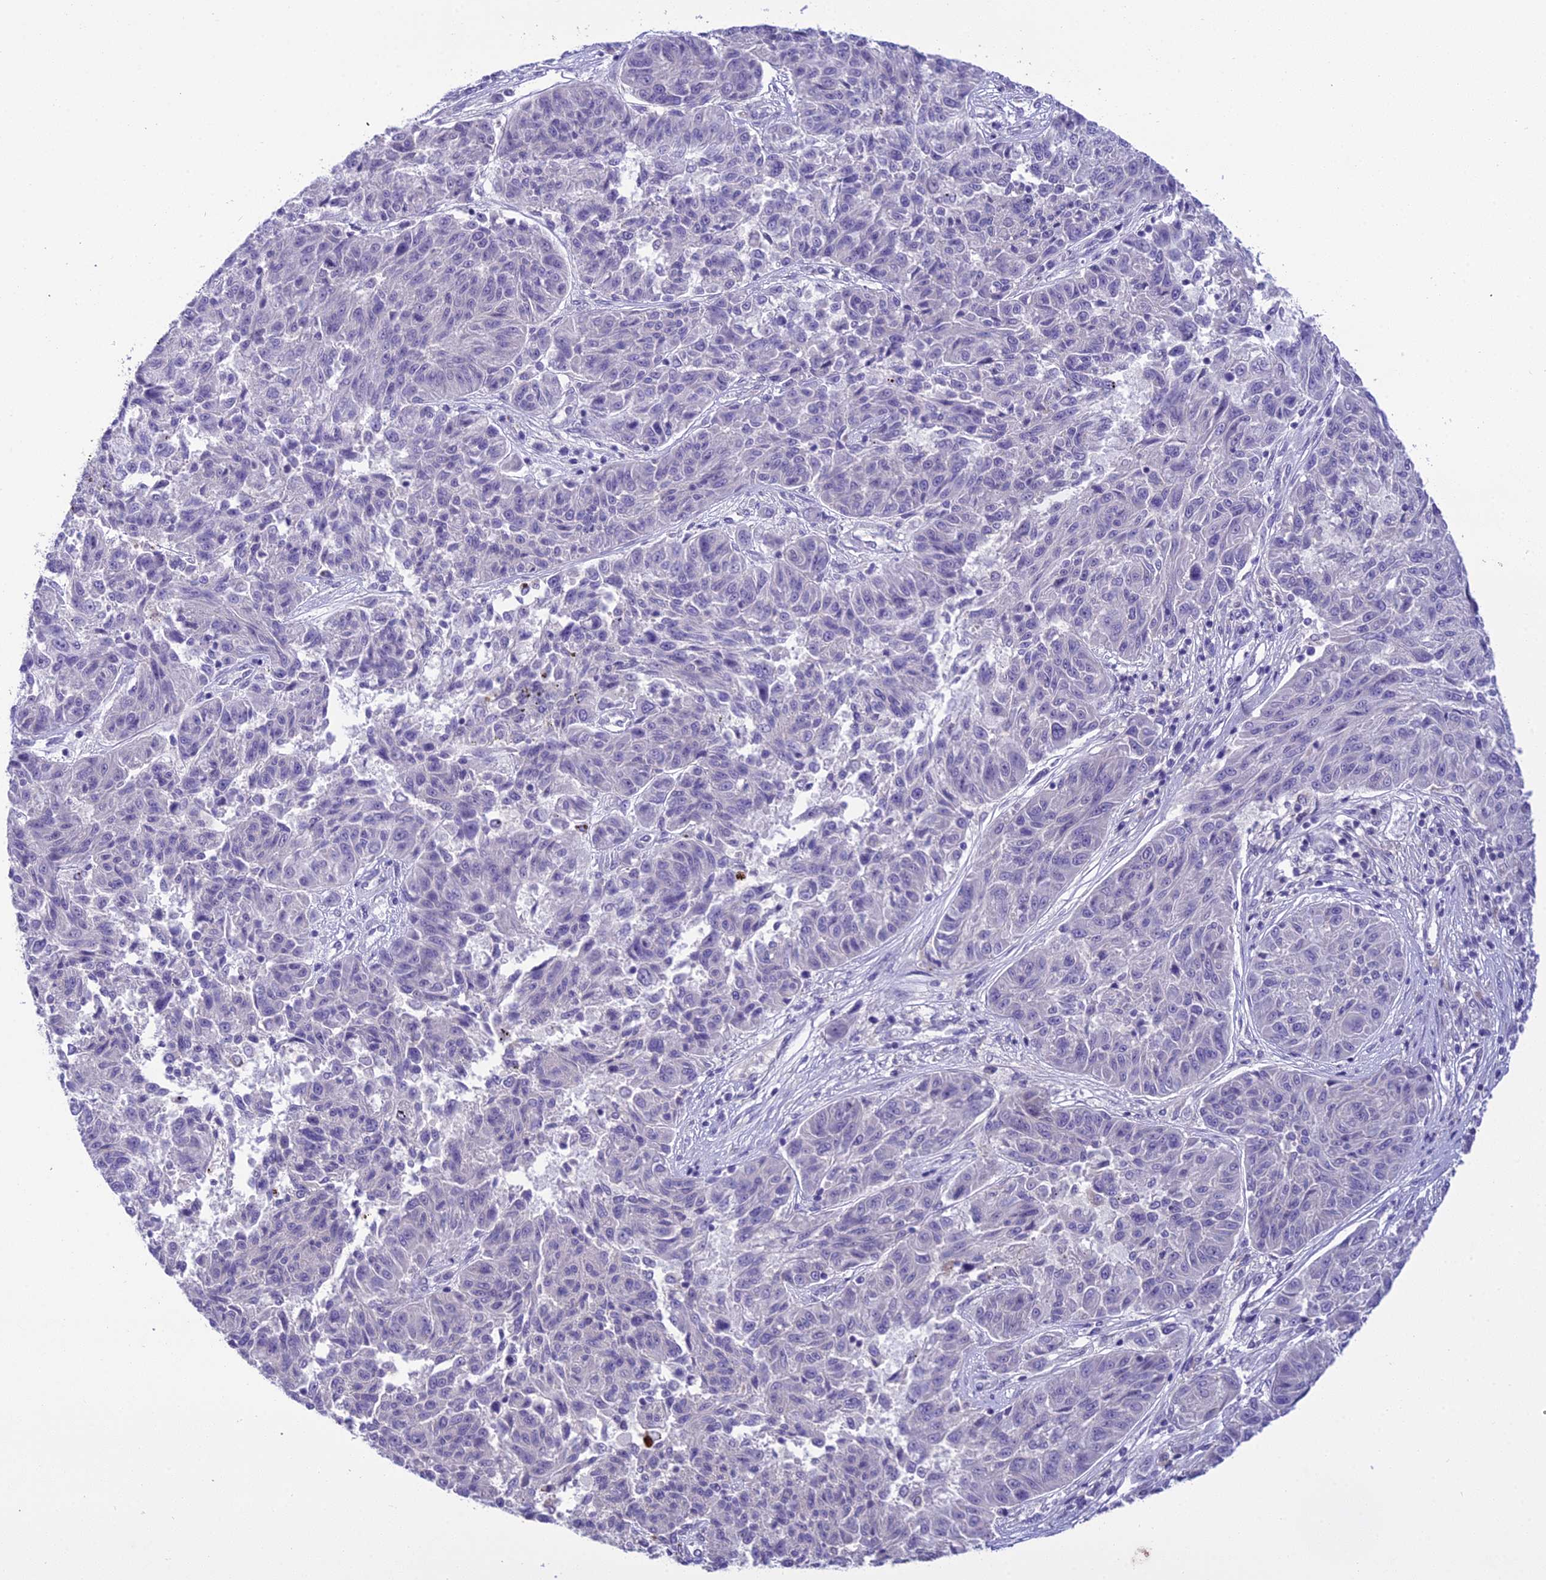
{"staining": {"intensity": "negative", "quantity": "none", "location": "none"}, "tissue": "melanoma", "cell_type": "Tumor cells", "image_type": "cancer", "snomed": [{"axis": "morphology", "description": "Malignant melanoma, NOS"}, {"axis": "topography", "description": "Skin"}], "caption": "Immunohistochemistry (IHC) of melanoma exhibits no expression in tumor cells.", "gene": "SCRT1", "patient": {"sex": "male", "age": 53}}